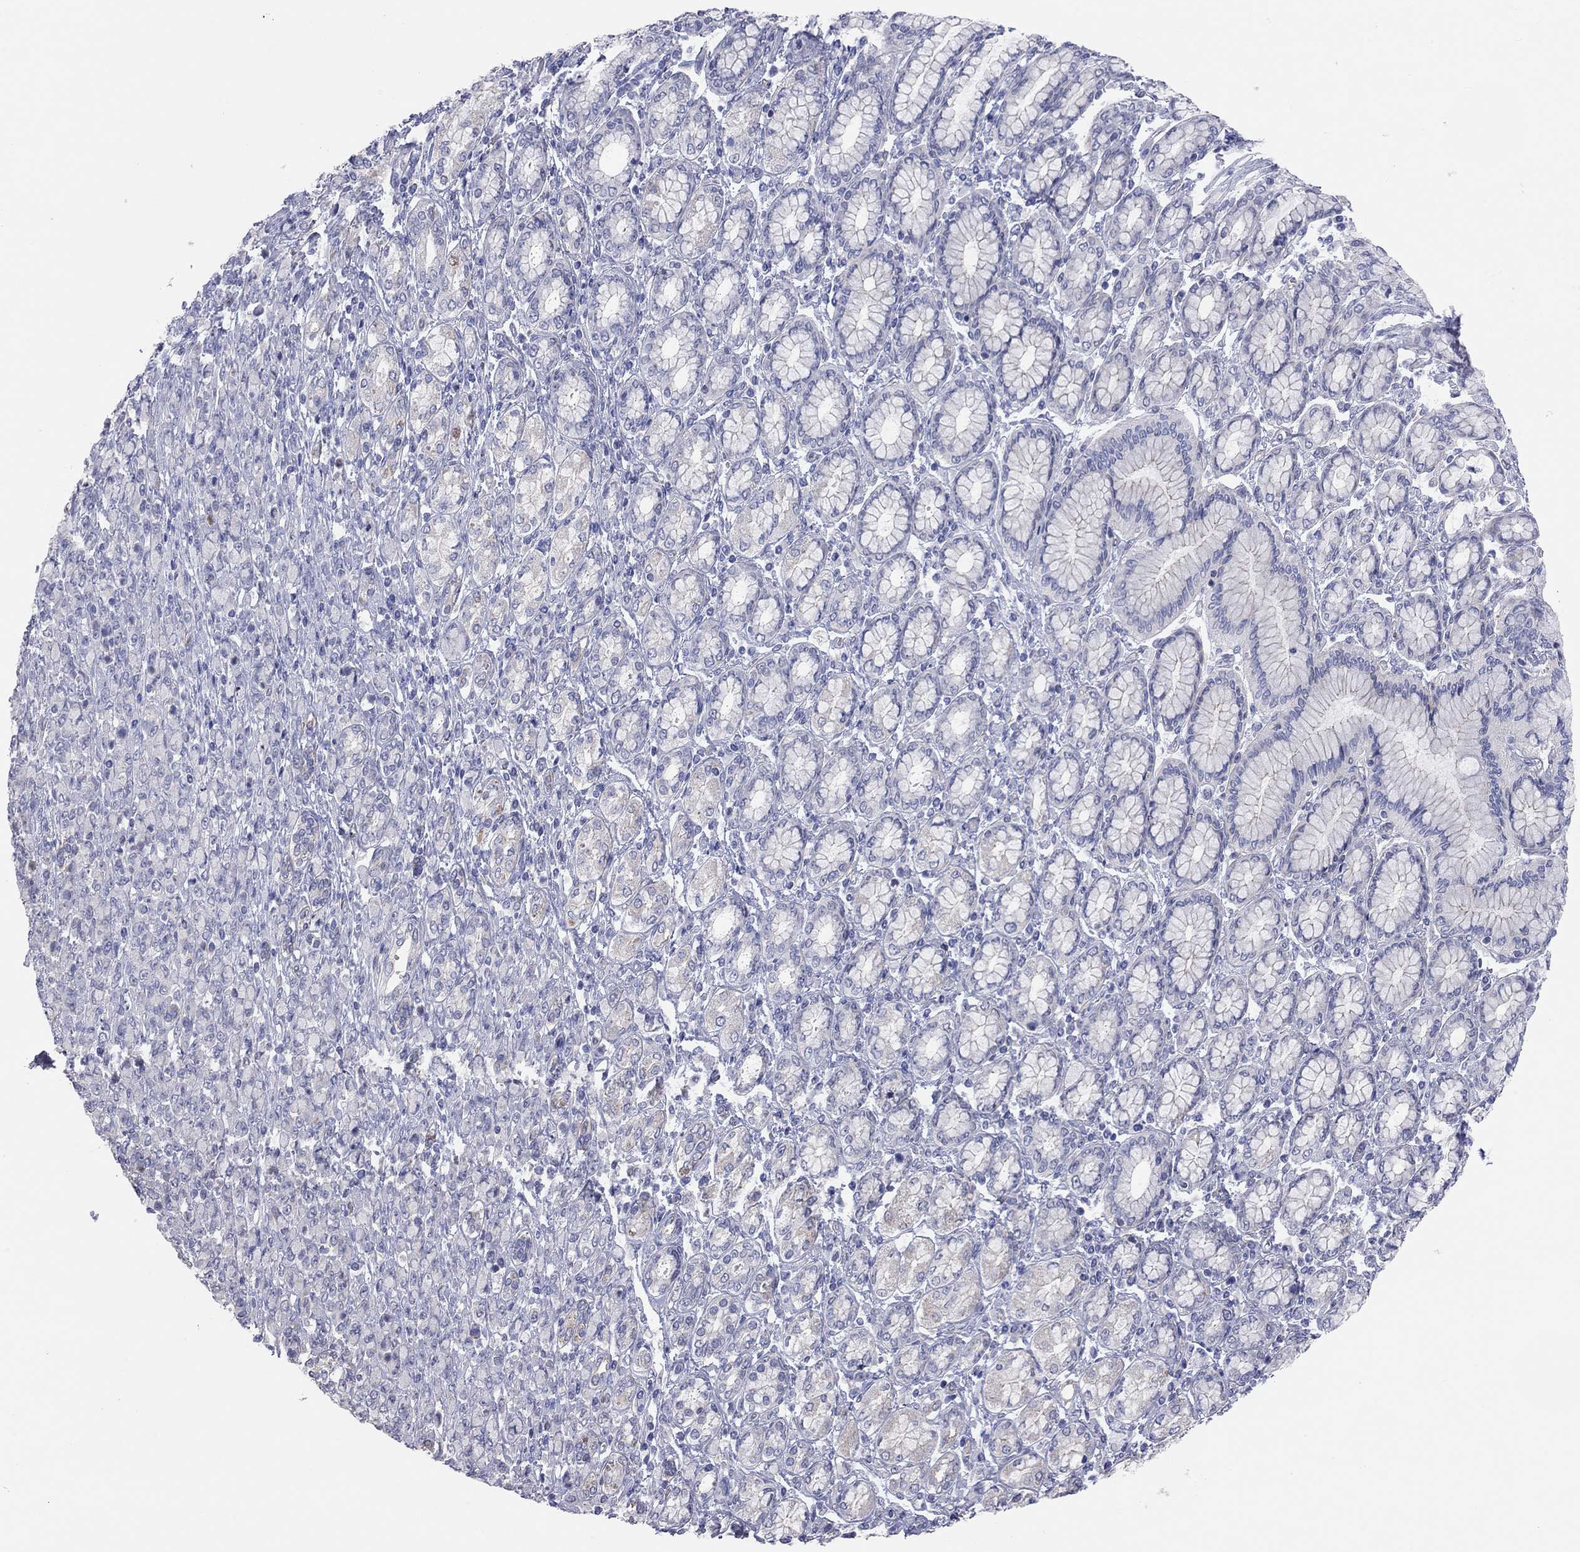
{"staining": {"intensity": "negative", "quantity": "none", "location": "none"}, "tissue": "stomach cancer", "cell_type": "Tumor cells", "image_type": "cancer", "snomed": [{"axis": "morphology", "description": "Normal tissue, NOS"}, {"axis": "morphology", "description": "Adenocarcinoma, NOS"}, {"axis": "topography", "description": "Stomach"}], "caption": "Human adenocarcinoma (stomach) stained for a protein using immunohistochemistry displays no expression in tumor cells.", "gene": "KCNB1", "patient": {"sex": "female", "age": 79}}